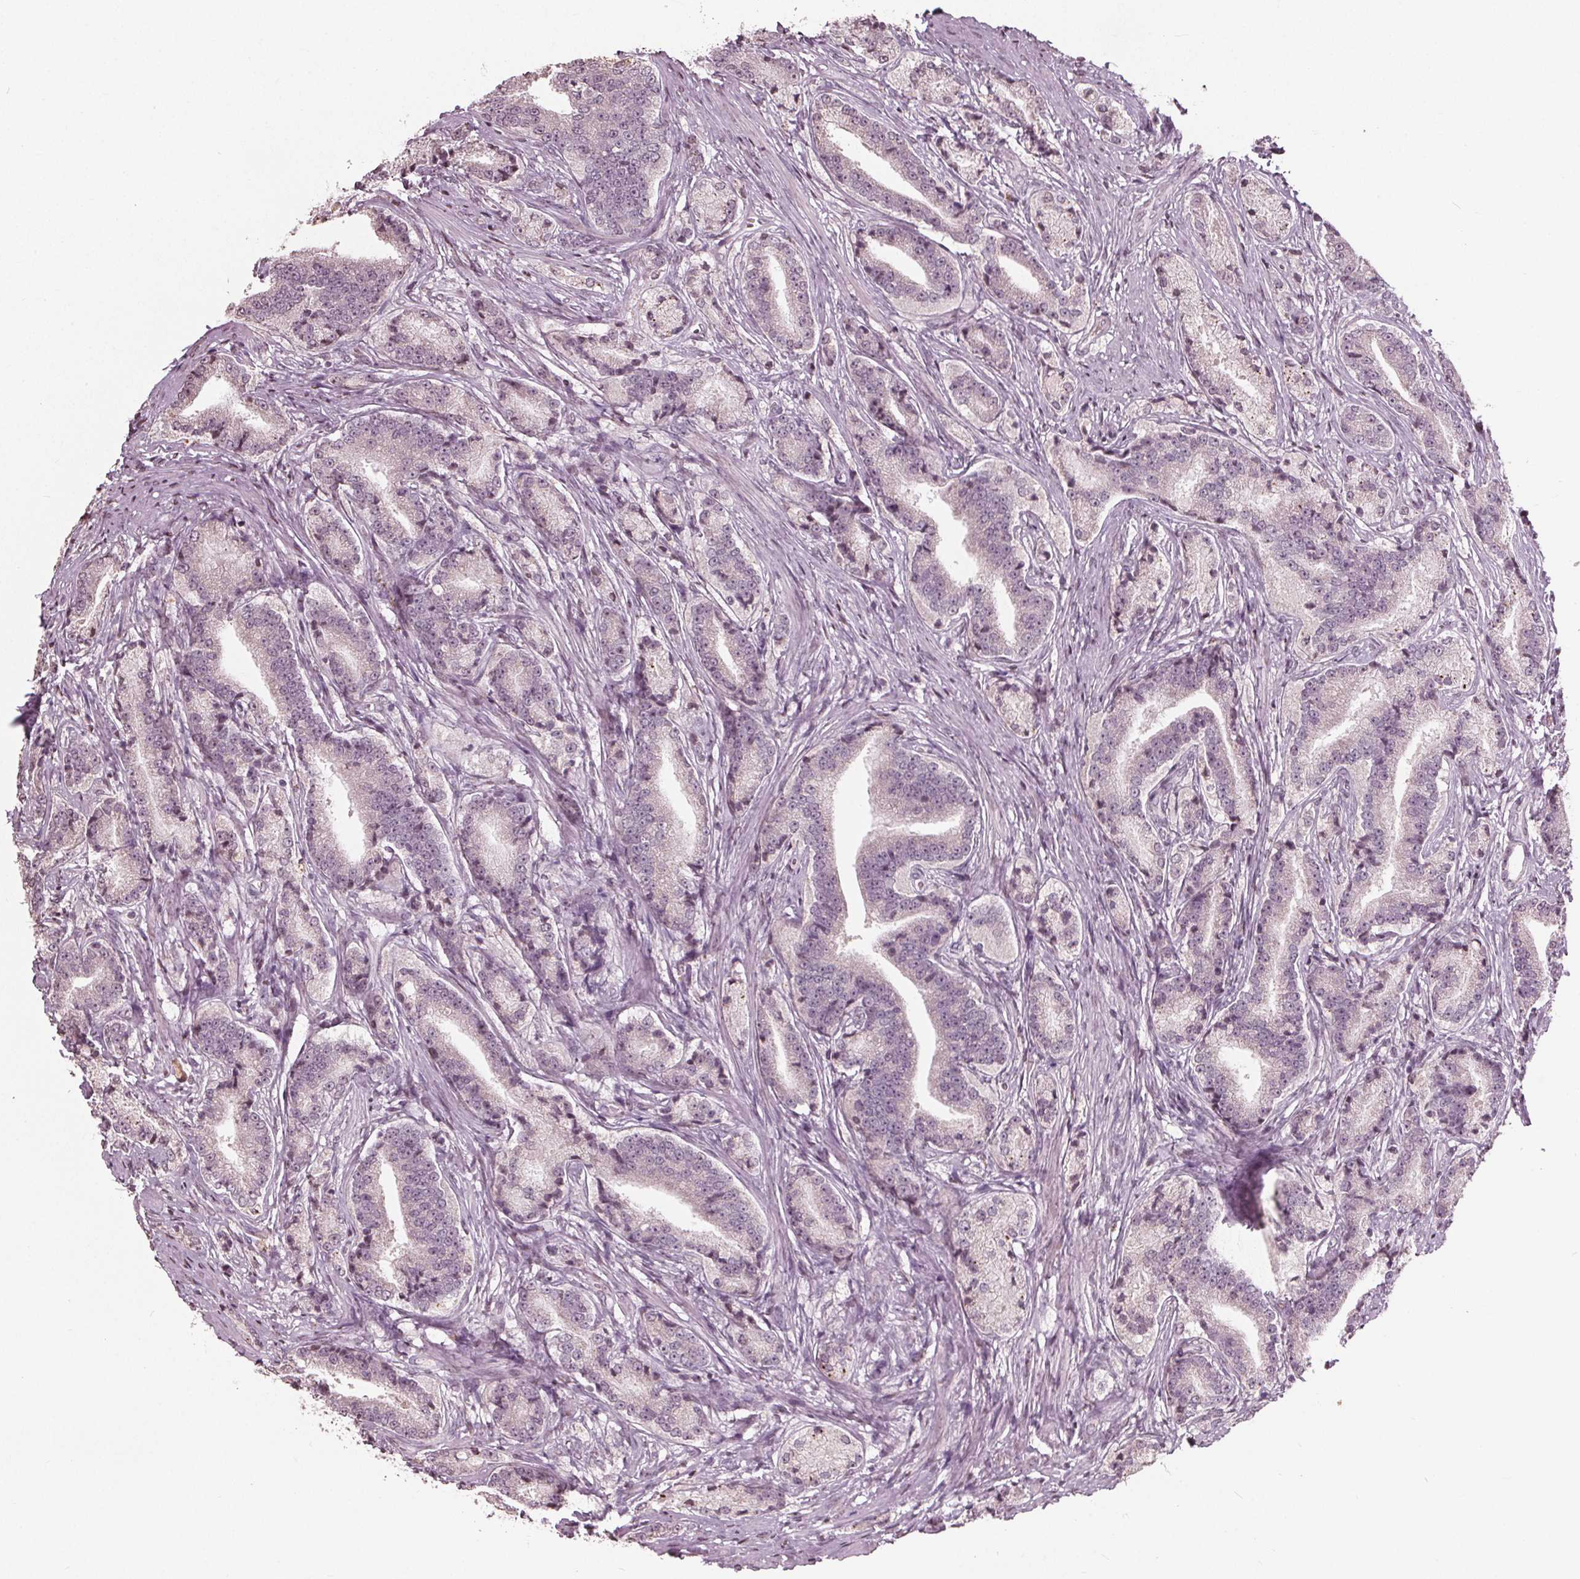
{"staining": {"intensity": "negative", "quantity": "none", "location": "none"}, "tissue": "prostate cancer", "cell_type": "Tumor cells", "image_type": "cancer", "snomed": [{"axis": "morphology", "description": "Adenocarcinoma, High grade"}, {"axis": "topography", "description": "Prostate and seminal vesicle, NOS"}], "caption": "IHC histopathology image of human prostate cancer stained for a protein (brown), which shows no positivity in tumor cells.", "gene": "CXCL16", "patient": {"sex": "male", "age": 61}}